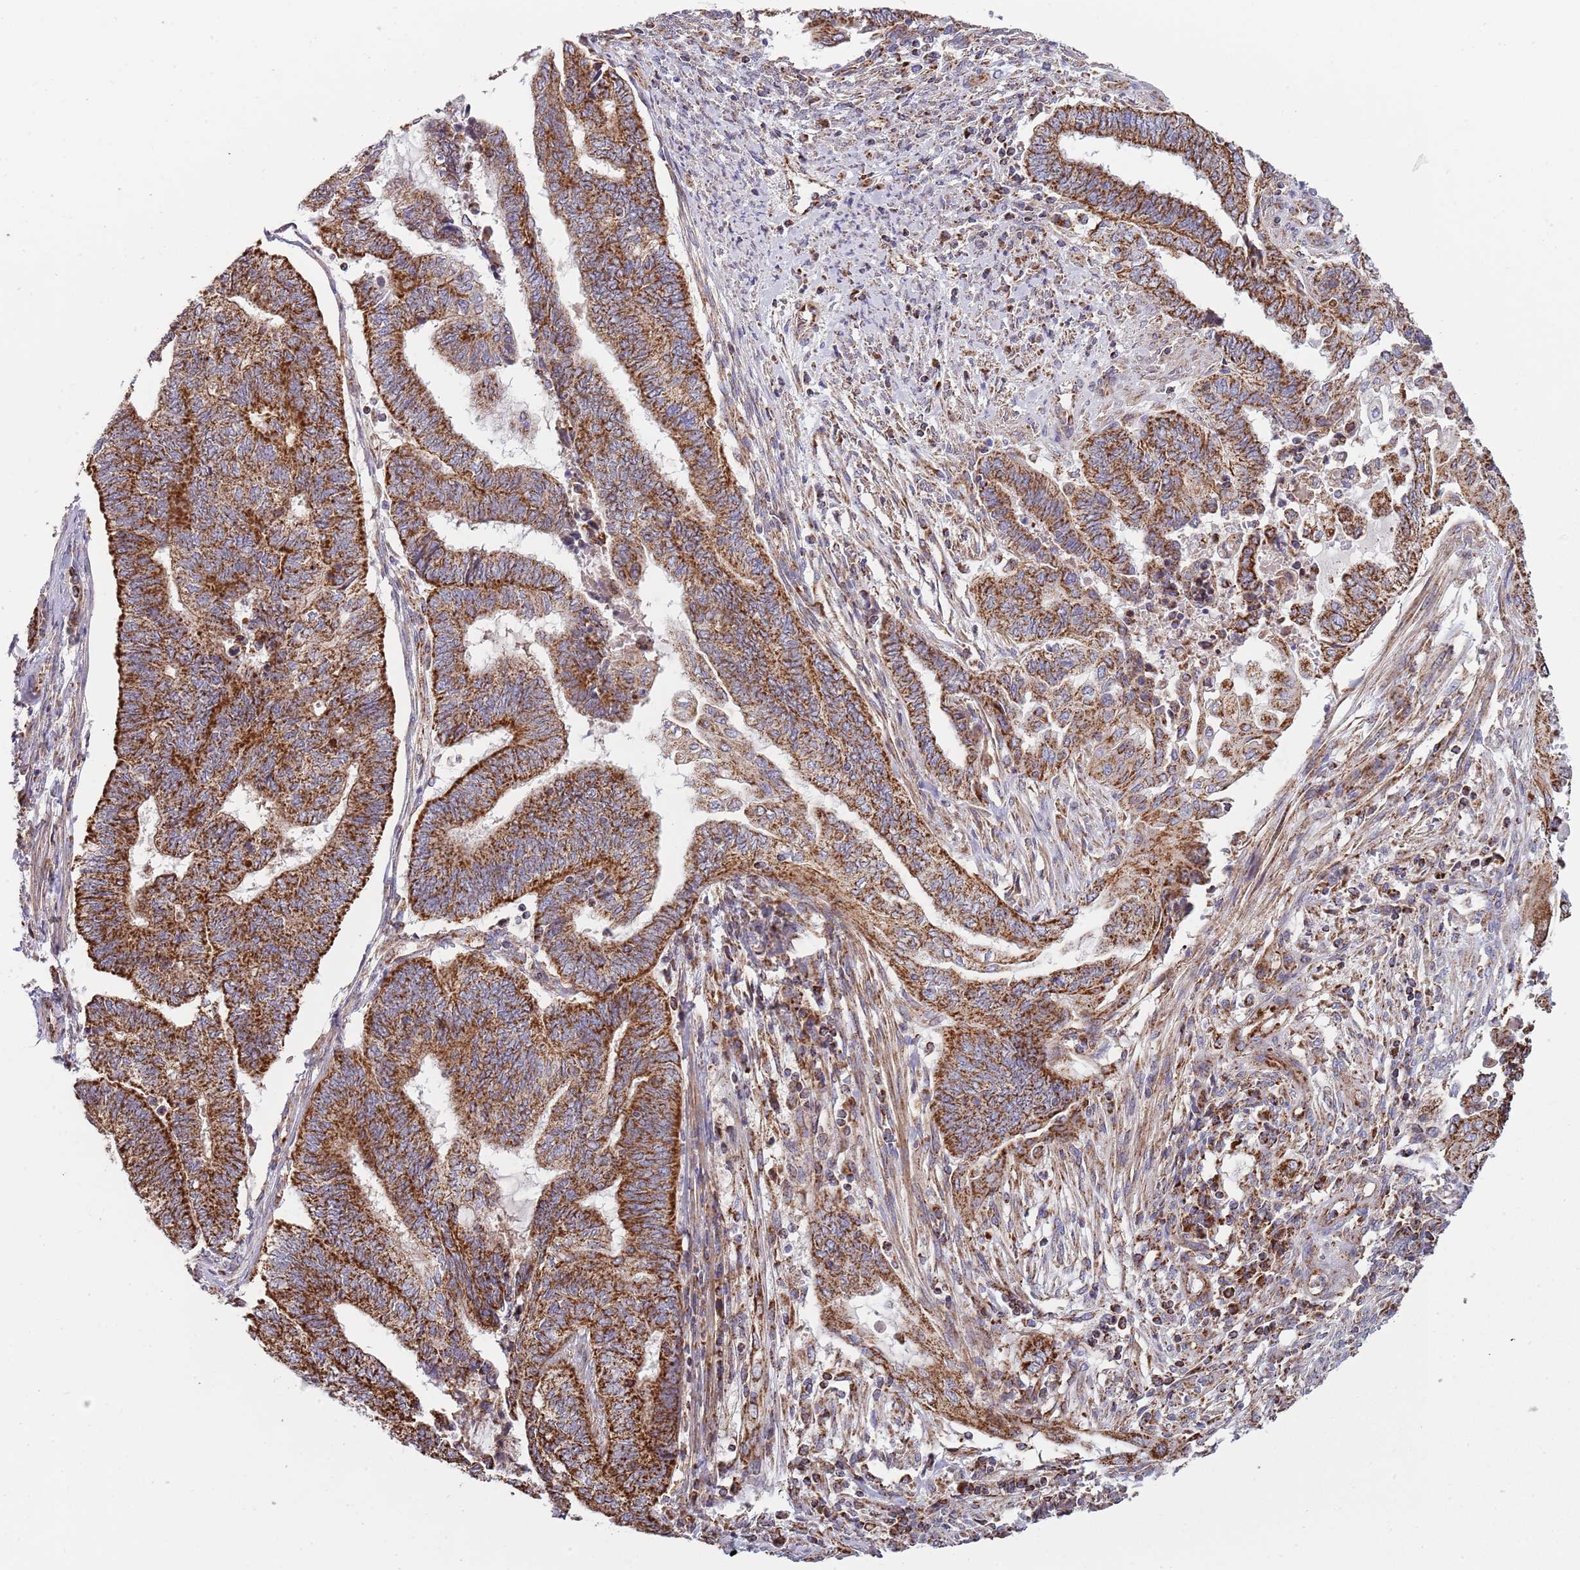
{"staining": {"intensity": "strong", "quantity": ">75%", "location": "cytoplasmic/membranous"}, "tissue": "endometrial cancer", "cell_type": "Tumor cells", "image_type": "cancer", "snomed": [{"axis": "morphology", "description": "Adenocarcinoma, NOS"}, {"axis": "topography", "description": "Uterus"}, {"axis": "topography", "description": "Endometrium"}], "caption": "Brown immunohistochemical staining in adenocarcinoma (endometrial) displays strong cytoplasmic/membranous staining in about >75% of tumor cells.", "gene": "VPS16", "patient": {"sex": "female", "age": 70}}